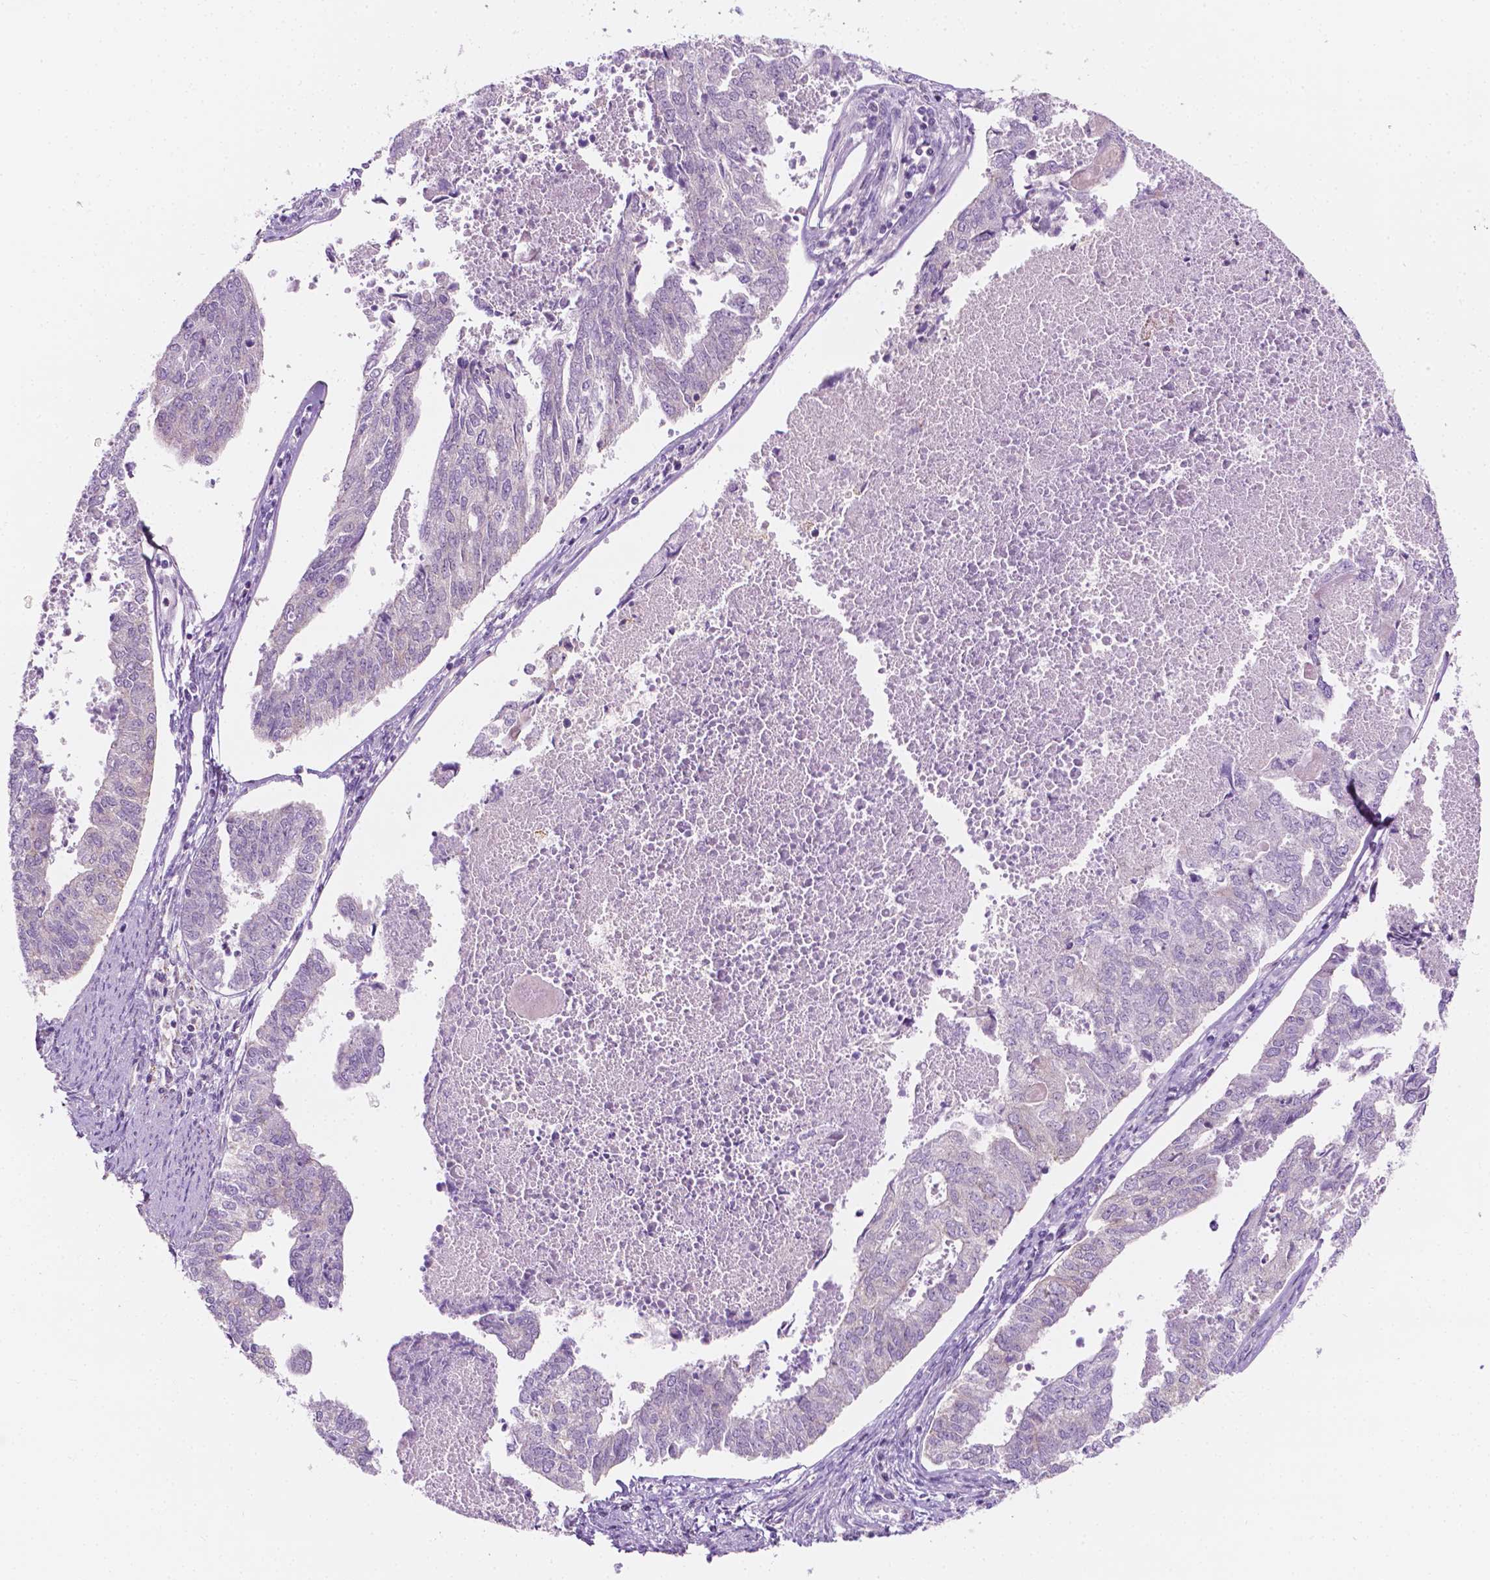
{"staining": {"intensity": "negative", "quantity": "none", "location": "none"}, "tissue": "endometrial cancer", "cell_type": "Tumor cells", "image_type": "cancer", "snomed": [{"axis": "morphology", "description": "Adenocarcinoma, NOS"}, {"axis": "topography", "description": "Endometrium"}], "caption": "Immunohistochemistry photomicrograph of neoplastic tissue: human endometrial cancer stained with DAB demonstrates no significant protein staining in tumor cells.", "gene": "NOS1AP", "patient": {"sex": "female", "age": 73}}